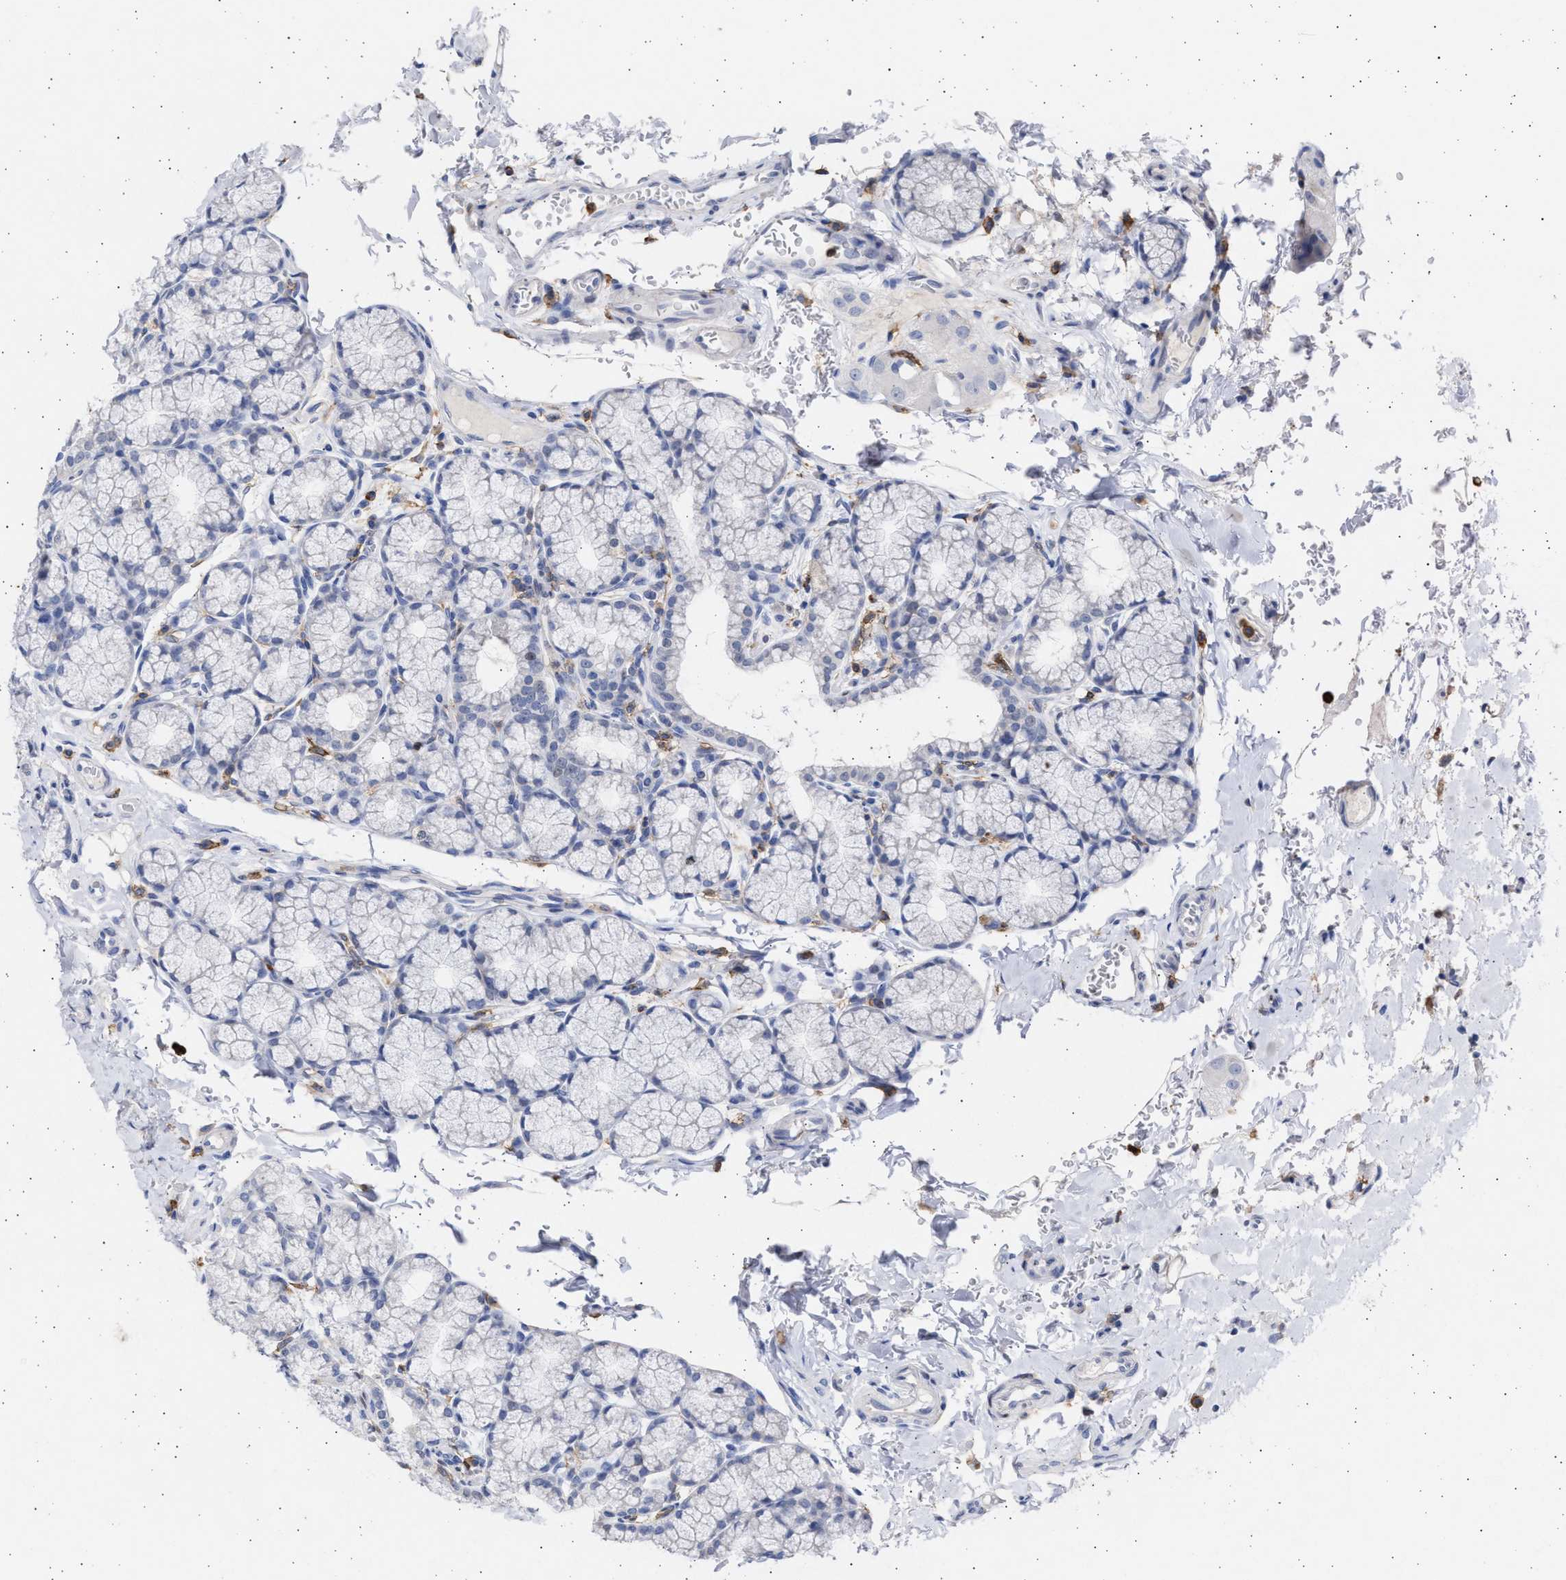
{"staining": {"intensity": "moderate", "quantity": "<25%", "location": "cytoplasmic/membranous"}, "tissue": "duodenum", "cell_type": "Glandular cells", "image_type": "normal", "snomed": [{"axis": "morphology", "description": "Normal tissue, NOS"}, {"axis": "topography", "description": "Duodenum"}], "caption": "This is a photomicrograph of immunohistochemistry staining of normal duodenum, which shows moderate staining in the cytoplasmic/membranous of glandular cells.", "gene": "FCER1A", "patient": {"sex": "male", "age": 50}}